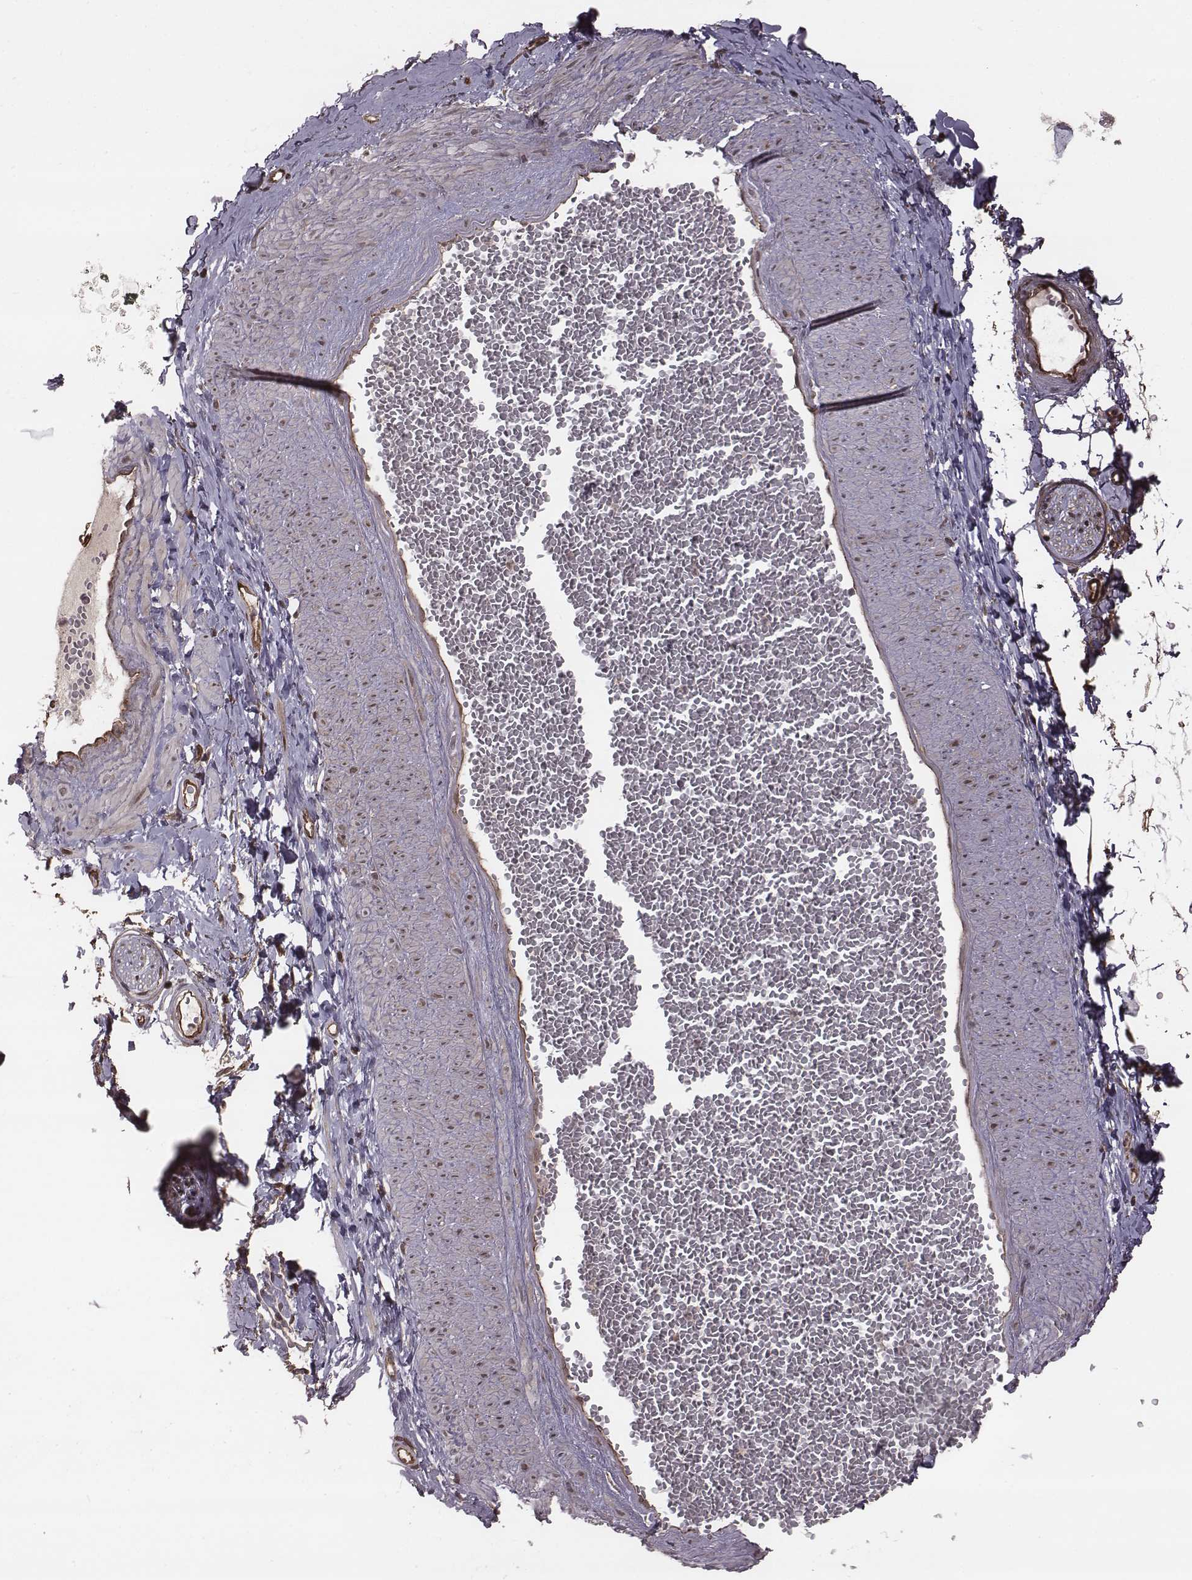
{"staining": {"intensity": "negative", "quantity": "none", "location": "none"}, "tissue": "adipose tissue", "cell_type": "Adipocytes", "image_type": "normal", "snomed": [{"axis": "morphology", "description": "Normal tissue, NOS"}, {"axis": "topography", "description": "Smooth muscle"}, {"axis": "topography", "description": "Peripheral nerve tissue"}], "caption": "Adipose tissue stained for a protein using IHC demonstrates no expression adipocytes.", "gene": "RPL3", "patient": {"sex": "male", "age": 22}}